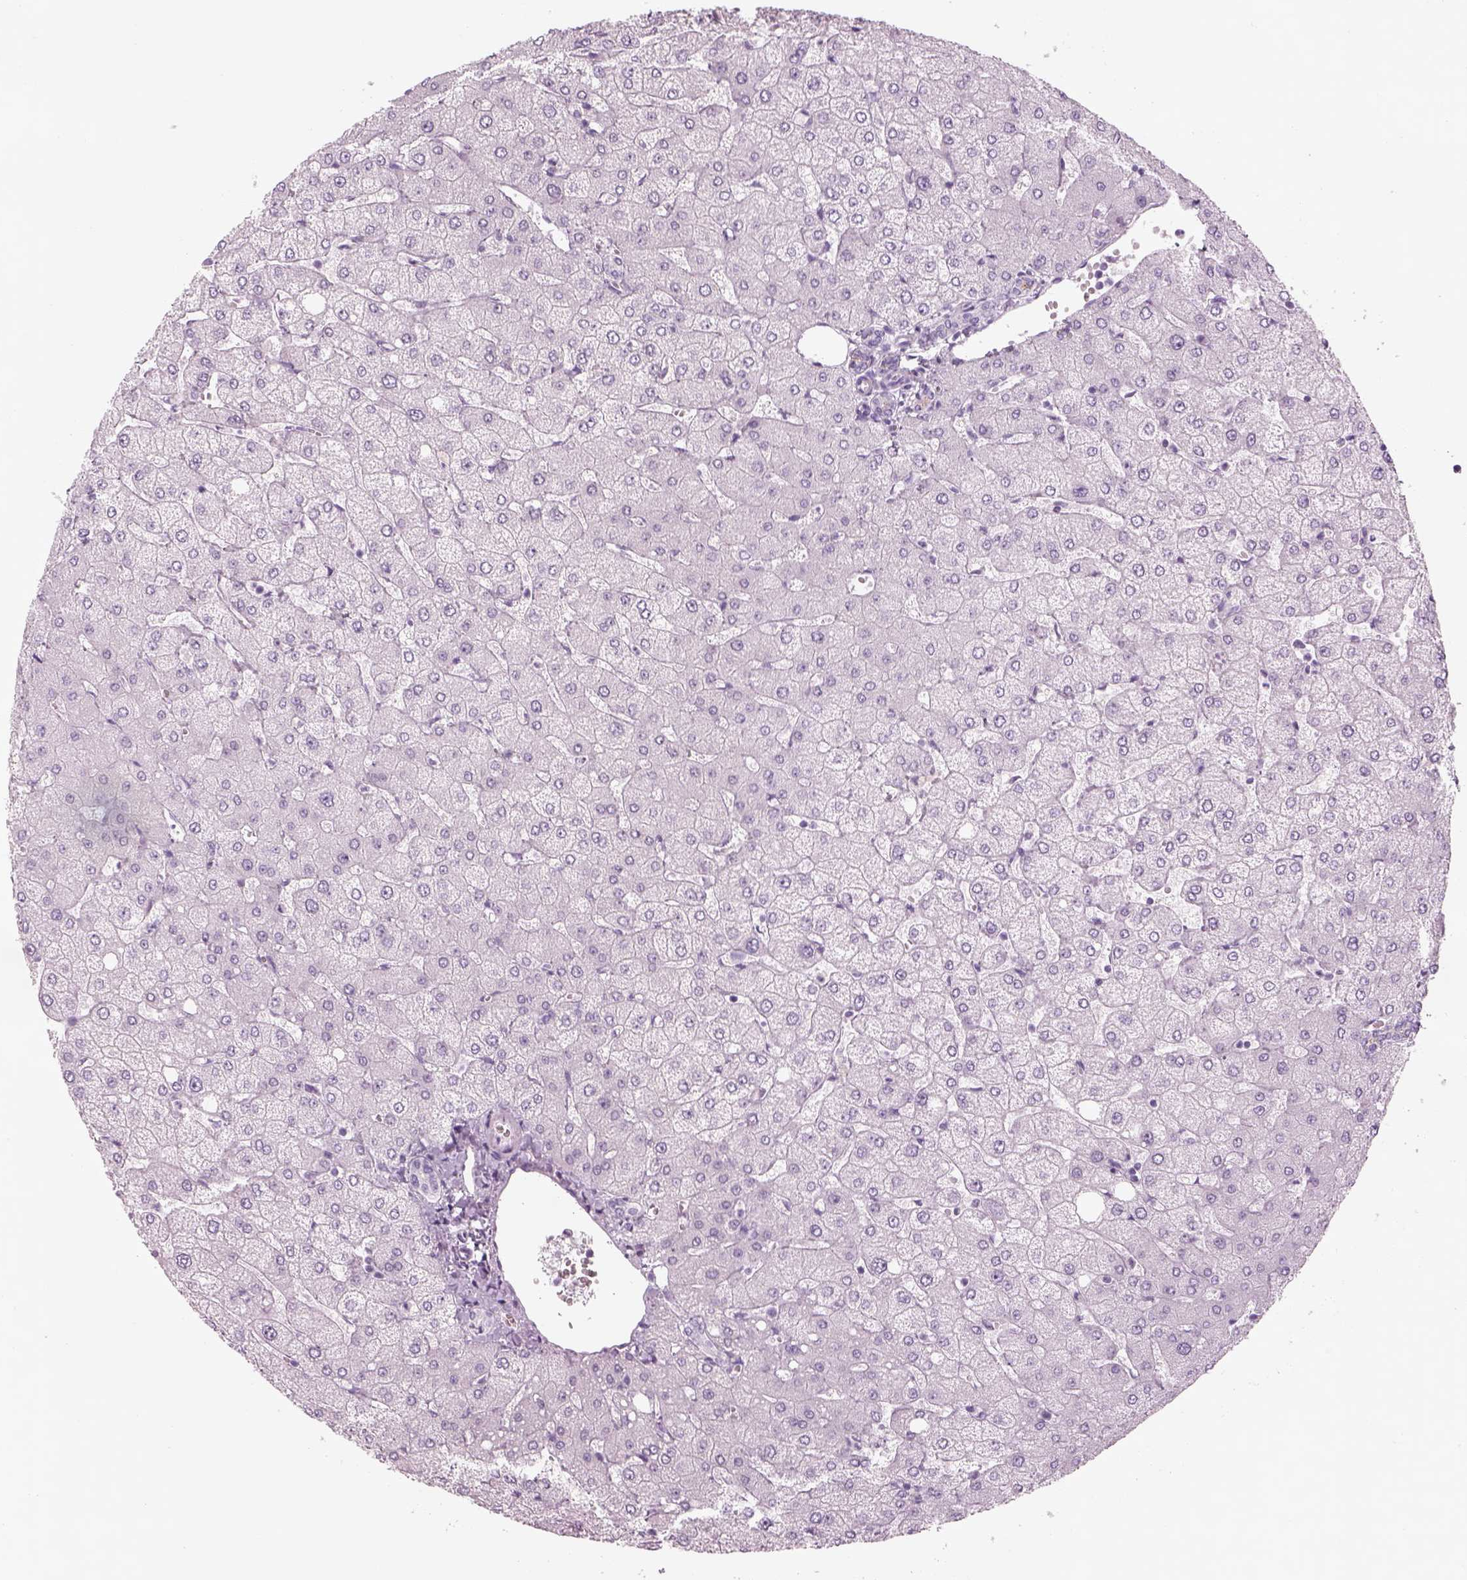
{"staining": {"intensity": "weak", "quantity": "<25%", "location": "cytoplasmic/membranous"}, "tissue": "liver", "cell_type": "Cholangiocytes", "image_type": "normal", "snomed": [{"axis": "morphology", "description": "Normal tissue, NOS"}, {"axis": "topography", "description": "Liver"}], "caption": "Histopathology image shows no protein staining in cholangiocytes of benign liver. Brightfield microscopy of immunohistochemistry (IHC) stained with DAB (brown) and hematoxylin (blue), captured at high magnification.", "gene": "SAG", "patient": {"sex": "female", "age": 54}}